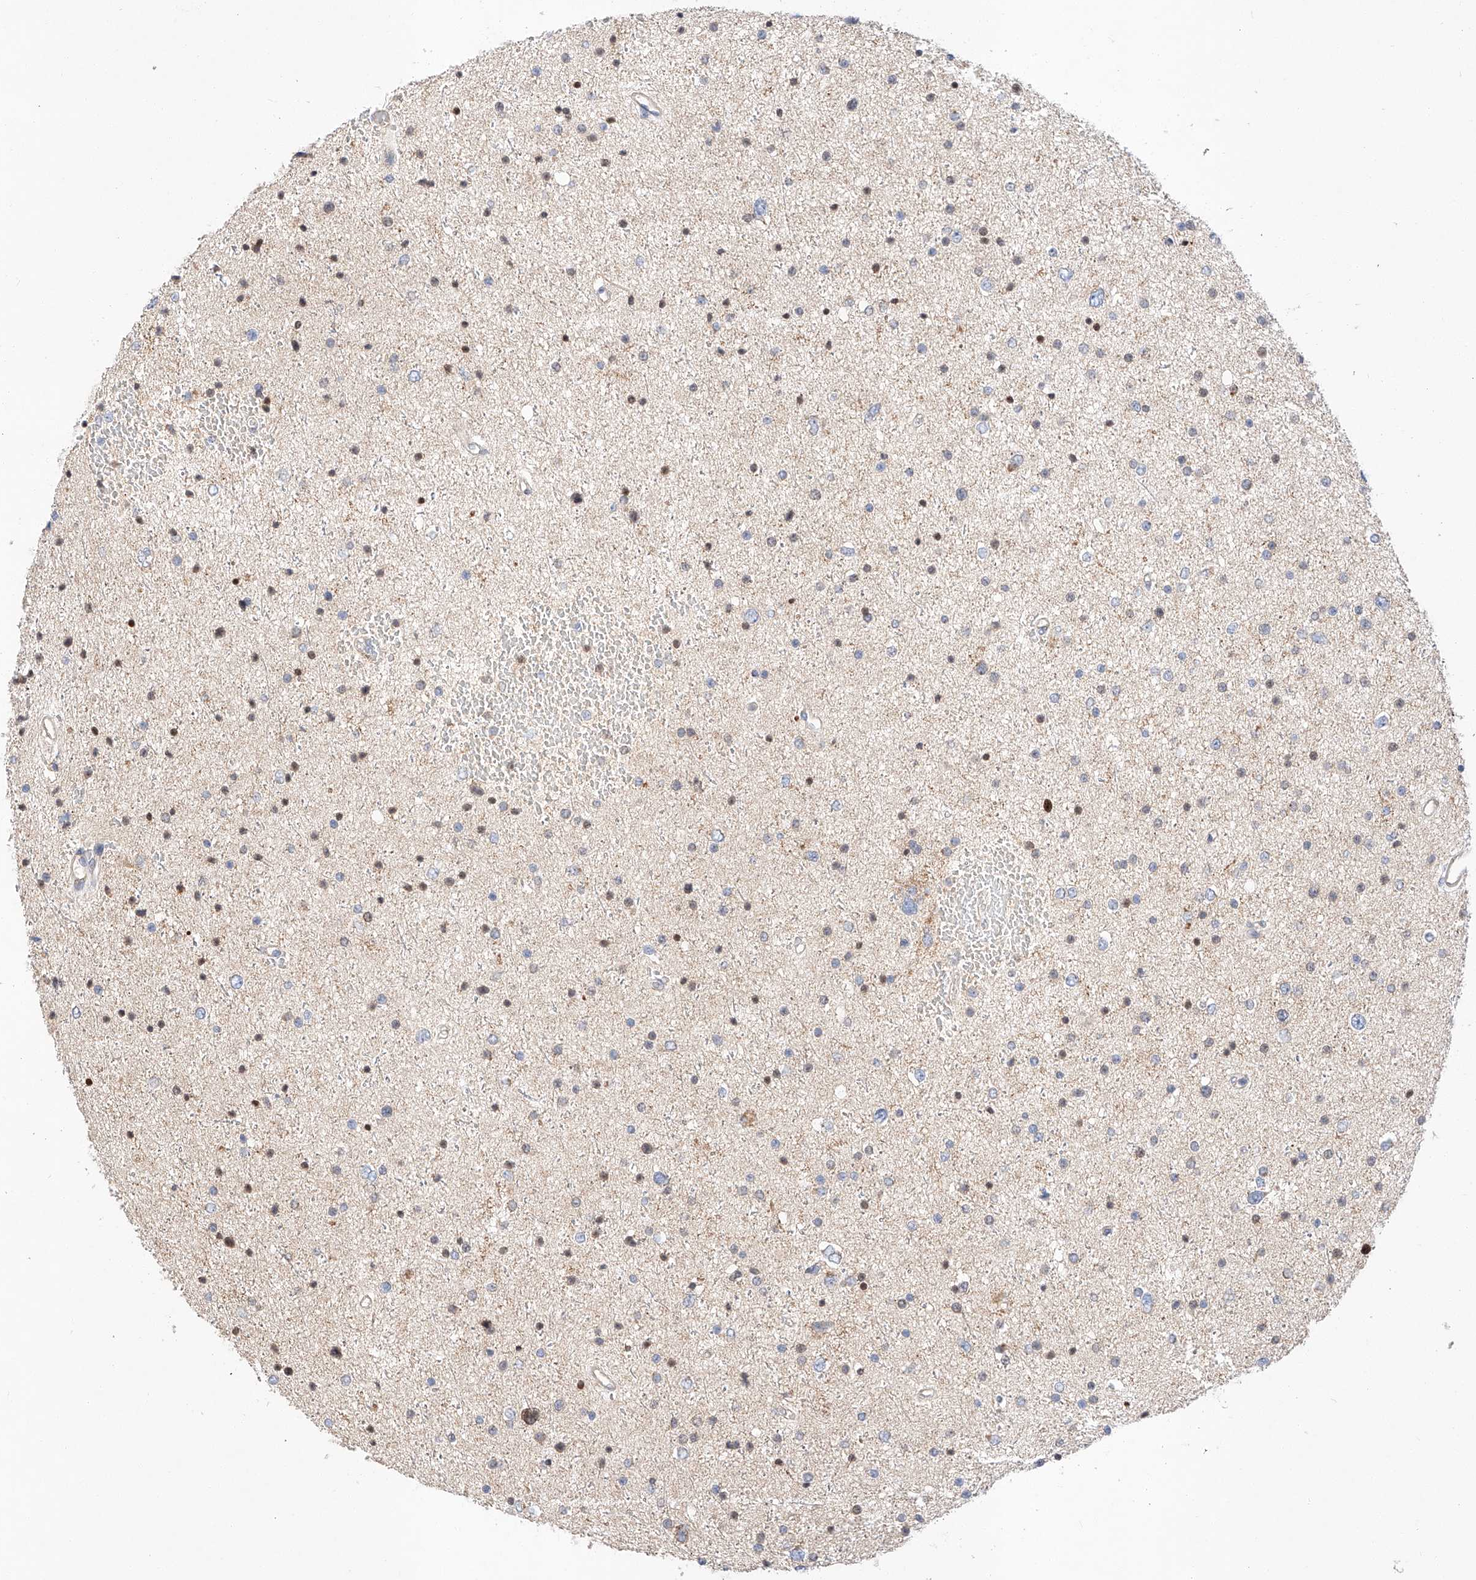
{"staining": {"intensity": "negative", "quantity": "none", "location": "none"}, "tissue": "glioma", "cell_type": "Tumor cells", "image_type": "cancer", "snomed": [{"axis": "morphology", "description": "Glioma, malignant, Low grade"}, {"axis": "topography", "description": "Brain"}], "caption": "This micrograph is of malignant low-grade glioma stained with immunohistochemistry (IHC) to label a protein in brown with the nuclei are counter-stained blue. There is no expression in tumor cells. (Brightfield microscopy of DAB (3,3'-diaminobenzidine) immunohistochemistry (IHC) at high magnification).", "gene": "C6orf118", "patient": {"sex": "female", "age": 37}}